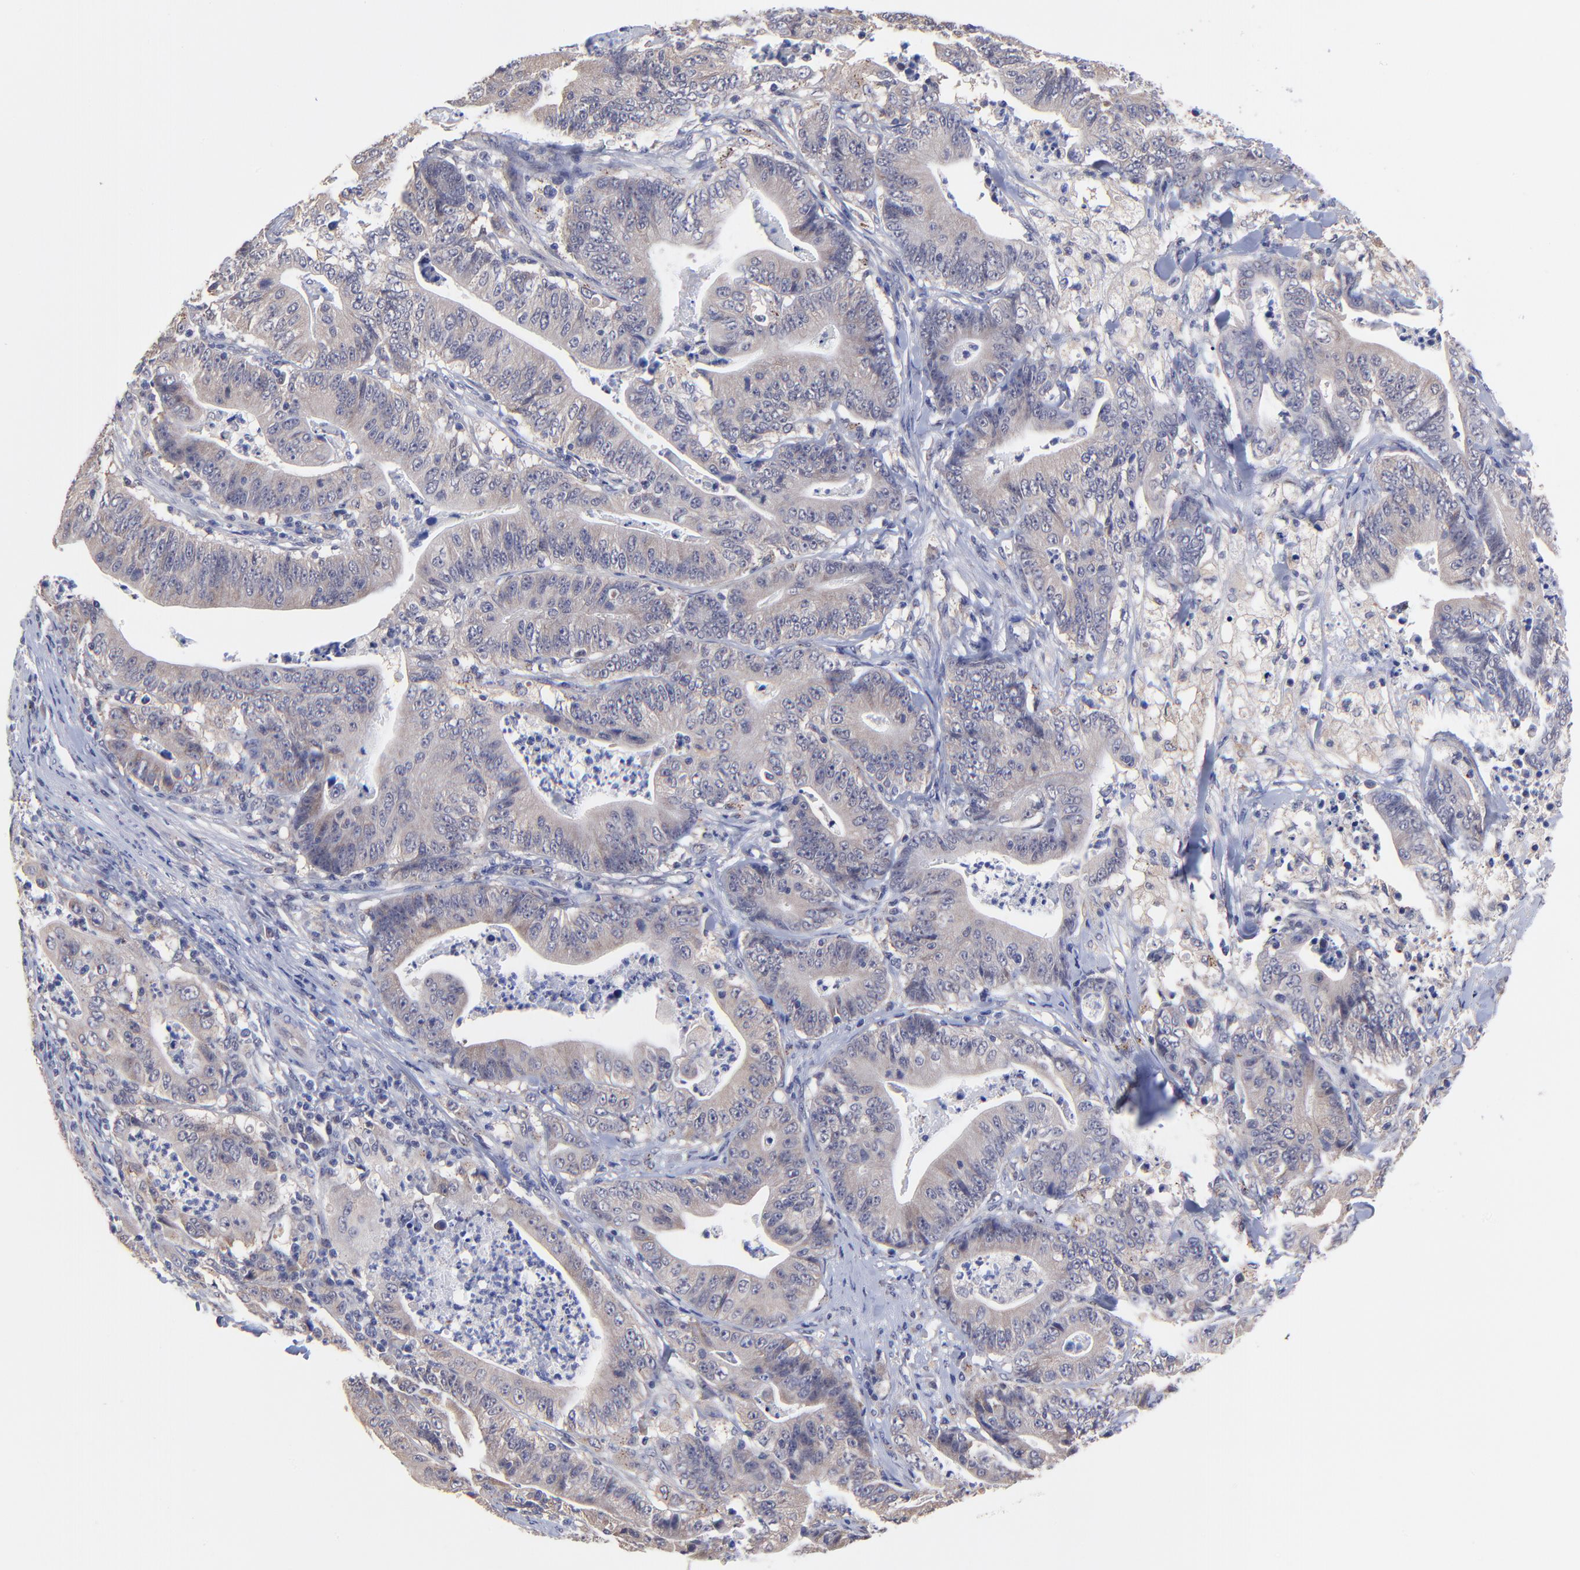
{"staining": {"intensity": "weak", "quantity": ">75%", "location": "cytoplasmic/membranous"}, "tissue": "stomach cancer", "cell_type": "Tumor cells", "image_type": "cancer", "snomed": [{"axis": "morphology", "description": "Adenocarcinoma, NOS"}, {"axis": "topography", "description": "Stomach, lower"}], "caption": "Protein expression analysis of human stomach cancer reveals weak cytoplasmic/membranous staining in approximately >75% of tumor cells.", "gene": "ZNF747", "patient": {"sex": "female", "age": 86}}